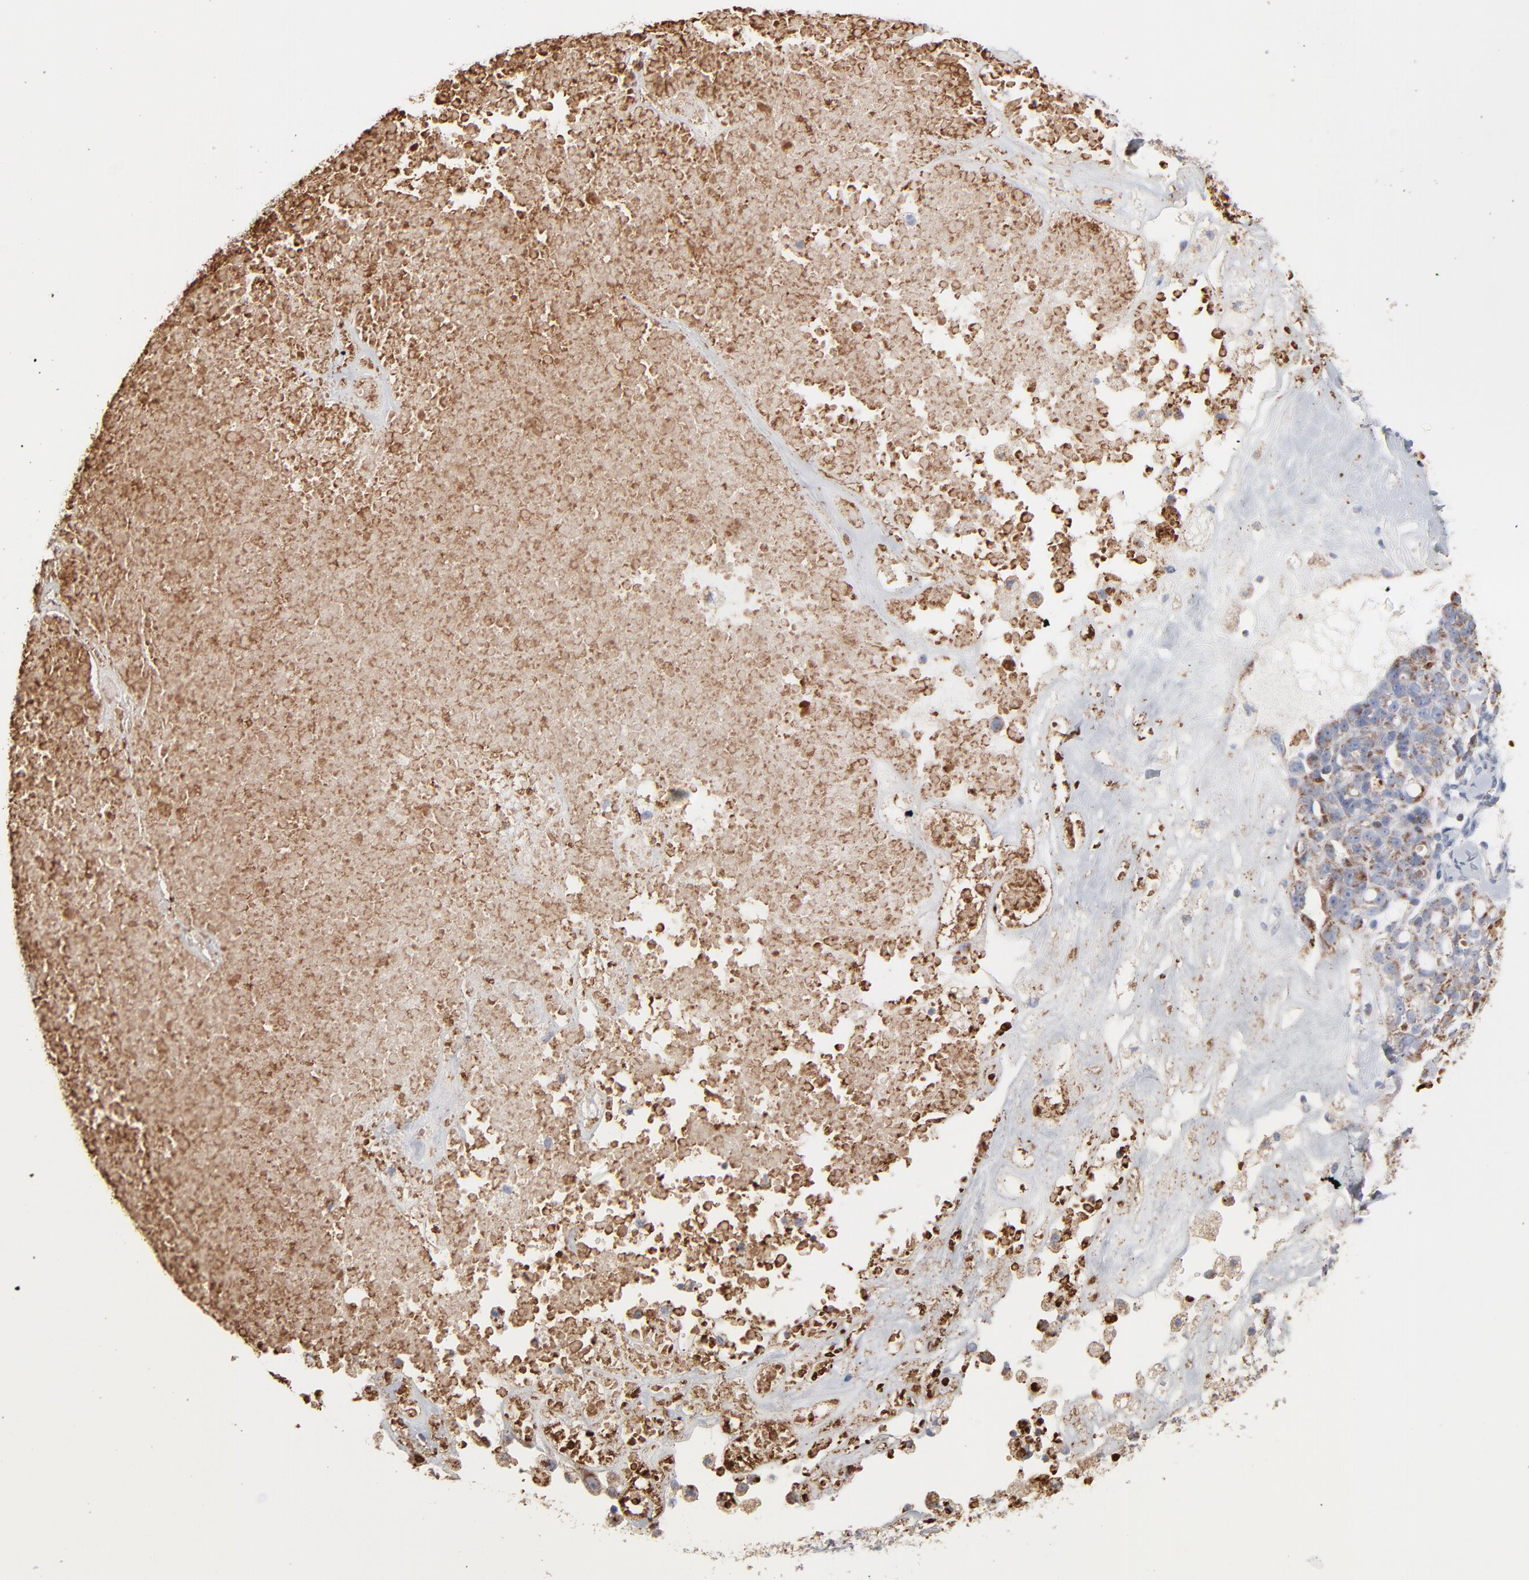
{"staining": {"intensity": "moderate", "quantity": ">75%", "location": "cytoplasmic/membranous"}, "tissue": "ovarian cancer", "cell_type": "Tumor cells", "image_type": "cancer", "snomed": [{"axis": "morphology", "description": "Cystadenocarcinoma, serous, NOS"}, {"axis": "topography", "description": "Ovary"}], "caption": "A high-resolution histopathology image shows immunohistochemistry (IHC) staining of ovarian cancer, which exhibits moderate cytoplasmic/membranous staining in about >75% of tumor cells.", "gene": "UQCRC1", "patient": {"sex": "female", "age": 66}}